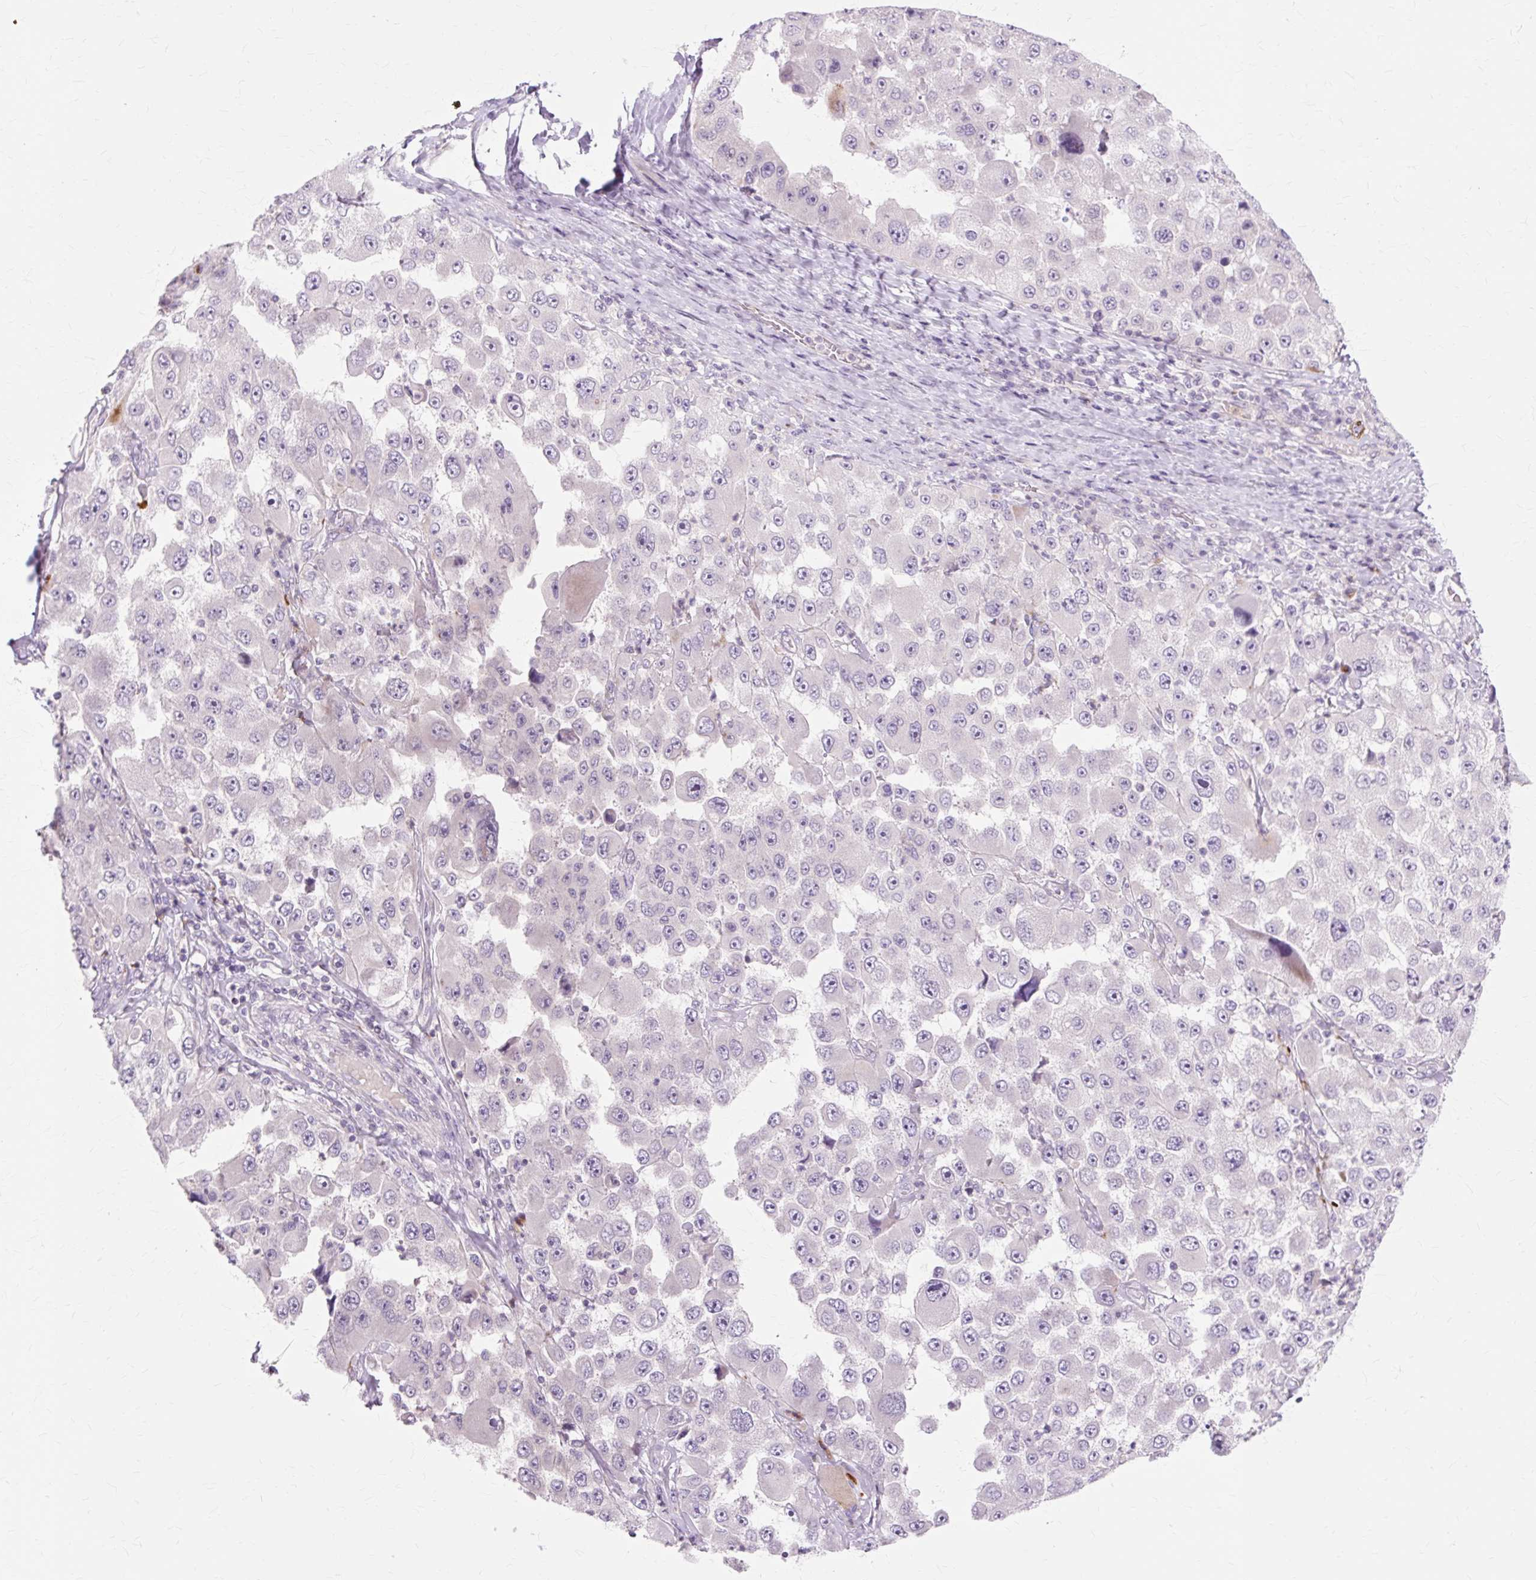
{"staining": {"intensity": "negative", "quantity": "none", "location": "none"}, "tissue": "melanoma", "cell_type": "Tumor cells", "image_type": "cancer", "snomed": [{"axis": "morphology", "description": "Malignant melanoma, Metastatic site"}, {"axis": "topography", "description": "Lymph node"}], "caption": "The immunohistochemistry (IHC) image has no significant expression in tumor cells of melanoma tissue. (Stains: DAB immunohistochemistry with hematoxylin counter stain, Microscopy: brightfield microscopy at high magnification).", "gene": "ZNF35", "patient": {"sex": "male", "age": 62}}